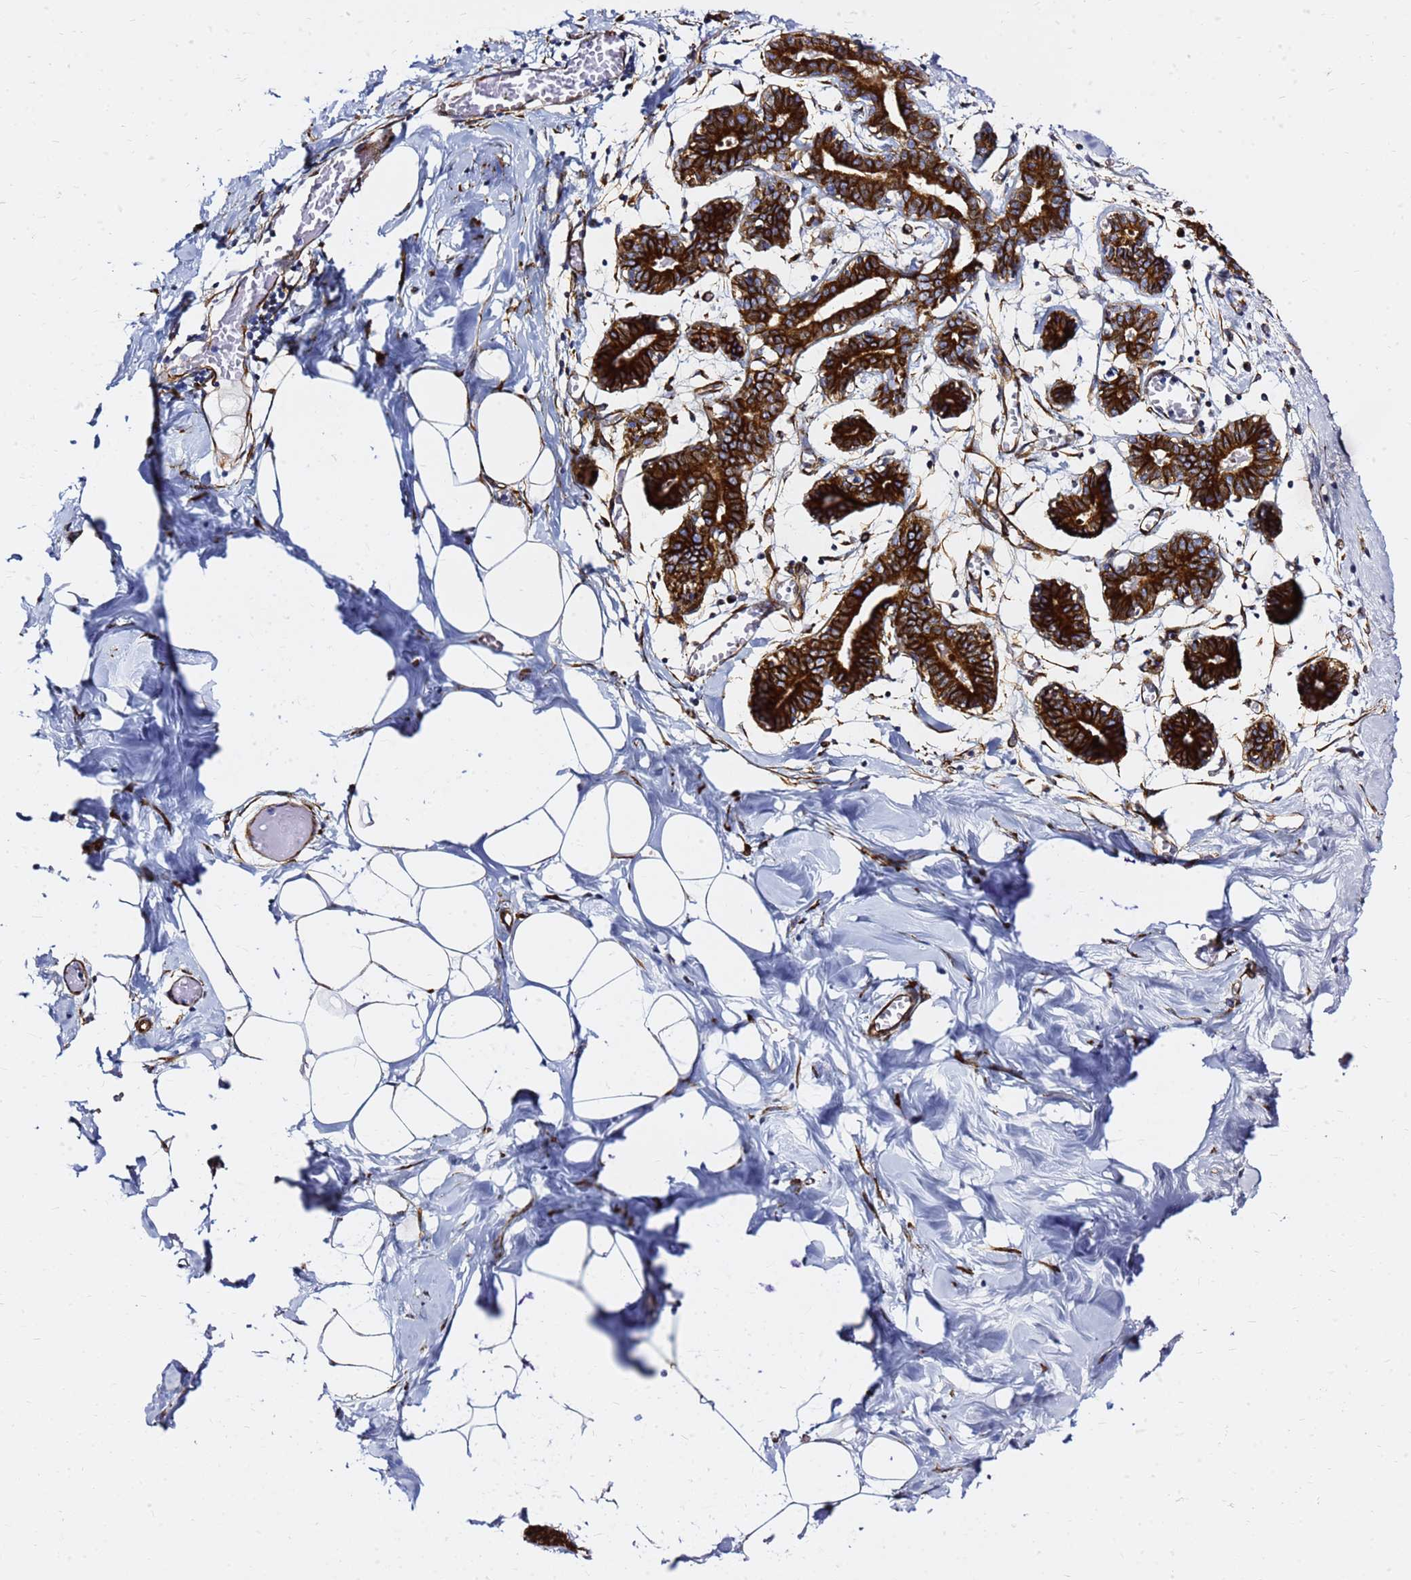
{"staining": {"intensity": "strong", "quantity": ">75%", "location": "cytoplasmic/membranous"}, "tissue": "breast", "cell_type": "Adipocytes", "image_type": "normal", "snomed": [{"axis": "morphology", "description": "Normal tissue, NOS"}, {"axis": "topography", "description": "Breast"}], "caption": "Immunohistochemistry (DAB (3,3'-diaminobenzidine)) staining of benign breast reveals strong cytoplasmic/membranous protein staining in approximately >75% of adipocytes. (DAB (3,3'-diaminobenzidine) = brown stain, brightfield microscopy at high magnification).", "gene": "TUBA8", "patient": {"sex": "female", "age": 27}}